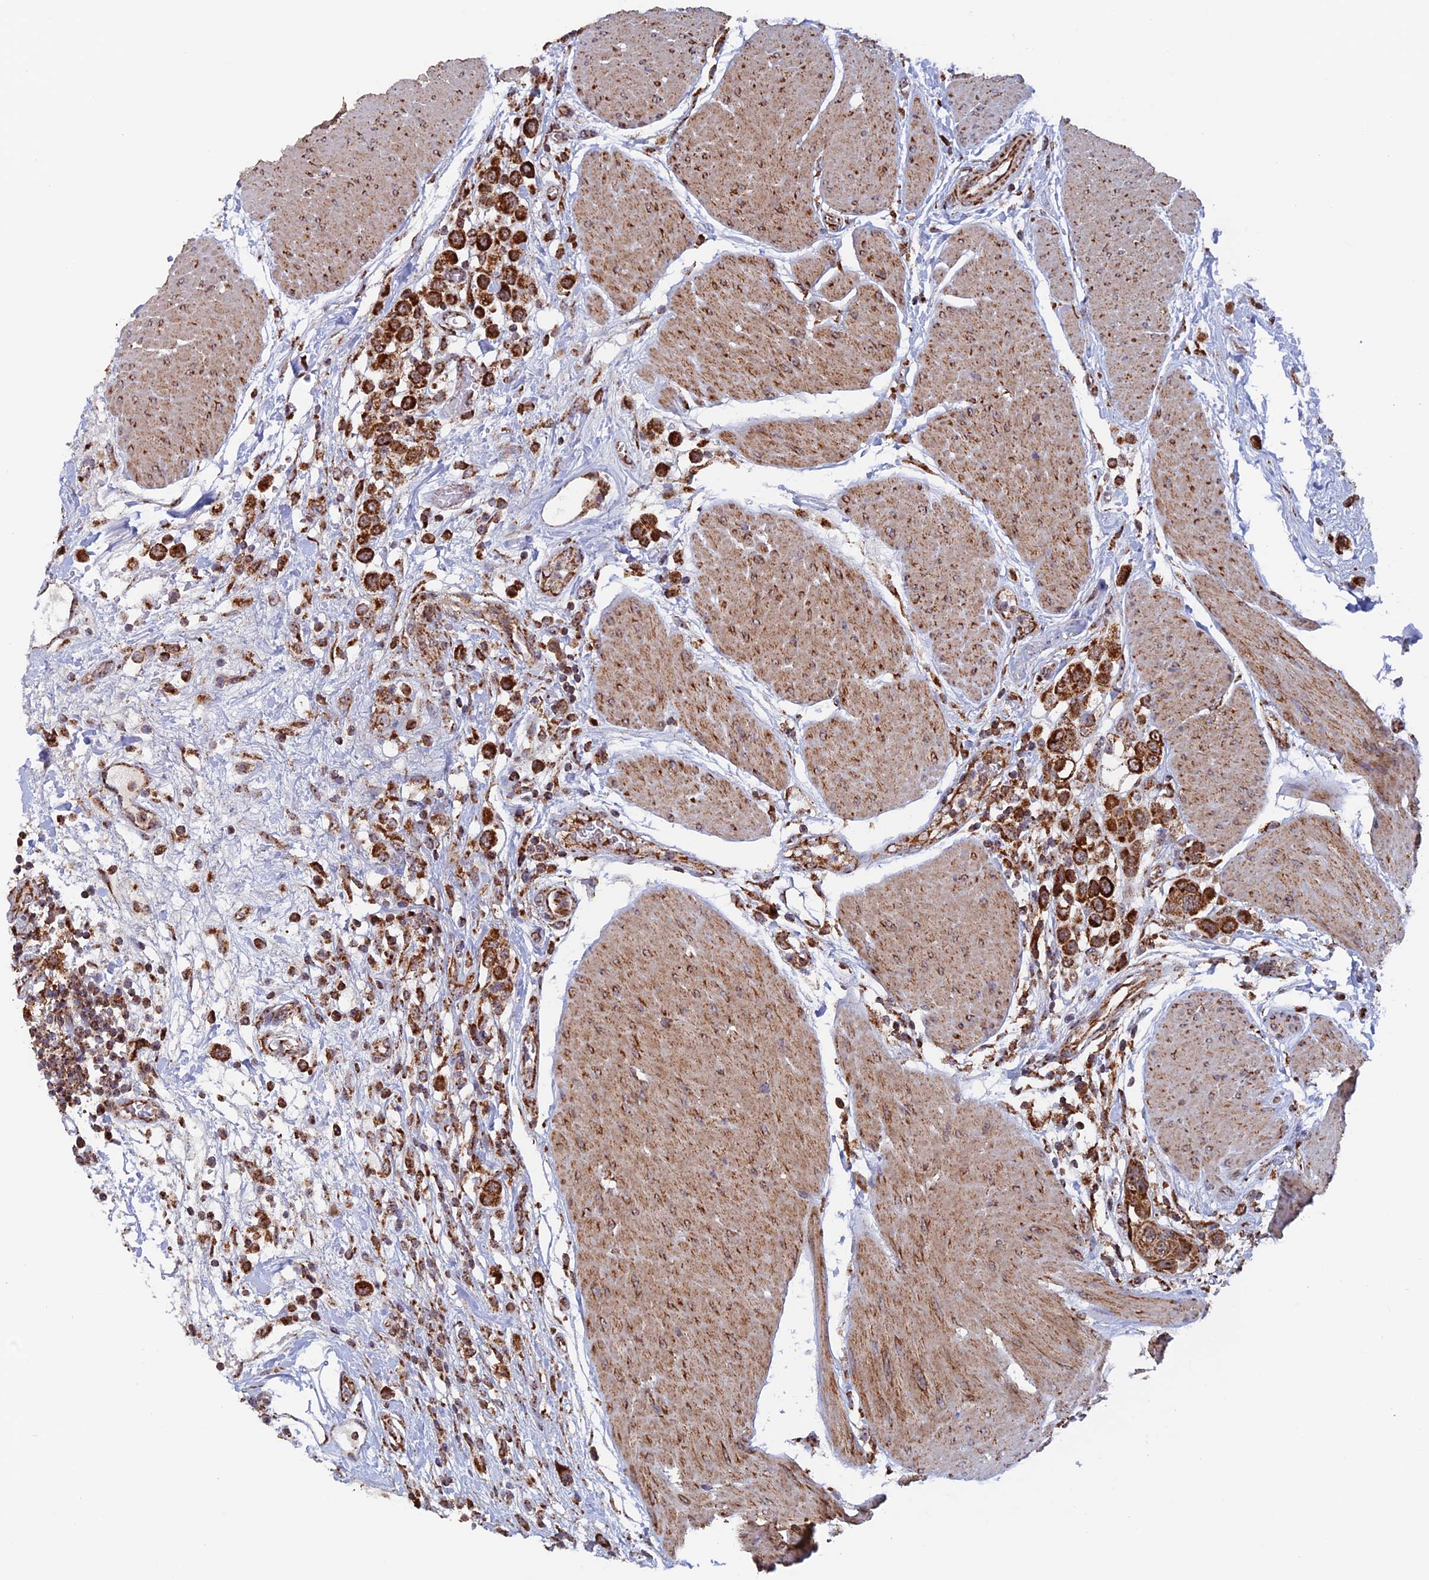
{"staining": {"intensity": "strong", "quantity": ">75%", "location": "cytoplasmic/membranous"}, "tissue": "urothelial cancer", "cell_type": "Tumor cells", "image_type": "cancer", "snomed": [{"axis": "morphology", "description": "Urothelial carcinoma, High grade"}, {"axis": "topography", "description": "Urinary bladder"}], "caption": "Protein staining of urothelial cancer tissue demonstrates strong cytoplasmic/membranous positivity in about >75% of tumor cells. The protein is shown in brown color, while the nuclei are stained blue.", "gene": "DTYMK", "patient": {"sex": "male", "age": 50}}